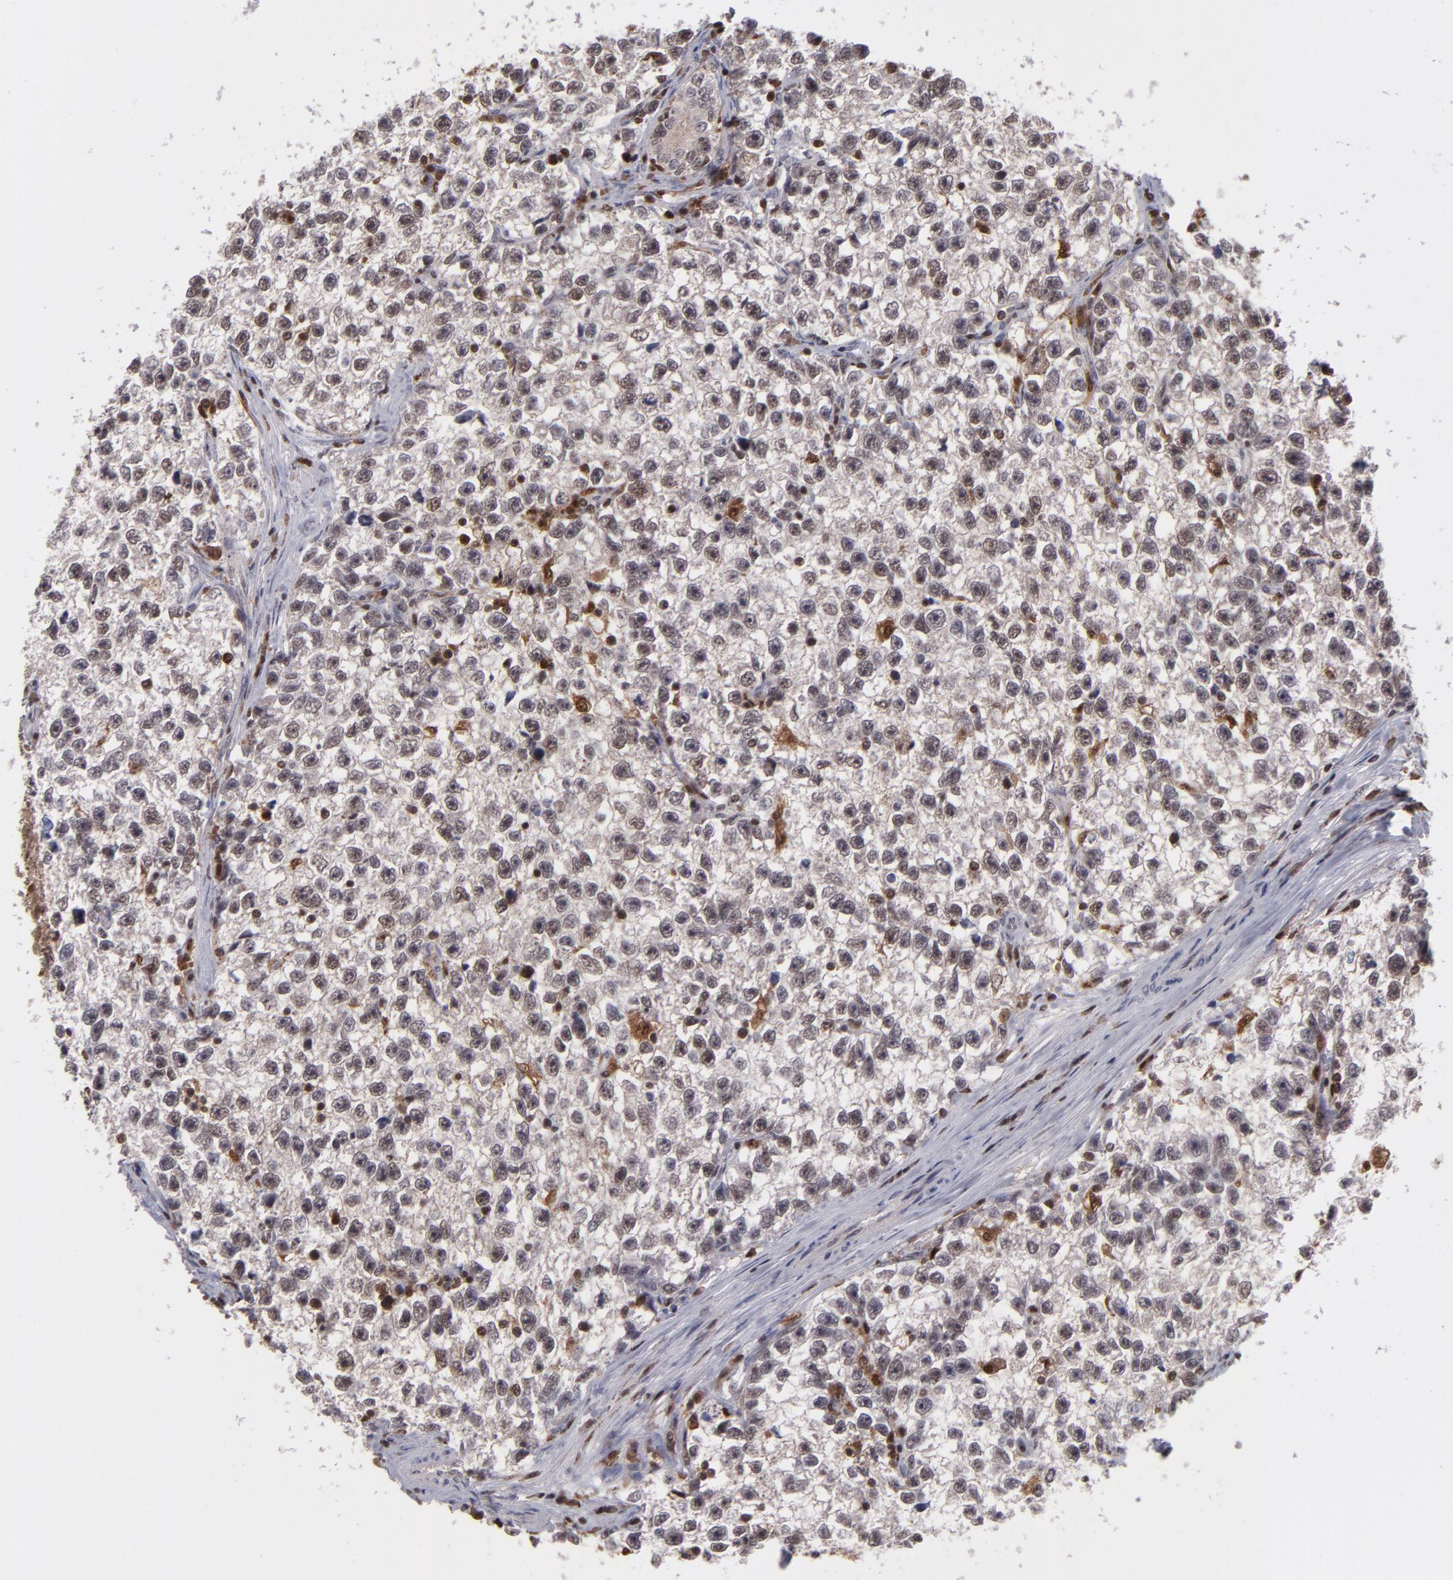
{"staining": {"intensity": "weak", "quantity": ">75%", "location": "cytoplasmic/membranous,nuclear"}, "tissue": "testis cancer", "cell_type": "Tumor cells", "image_type": "cancer", "snomed": [{"axis": "morphology", "description": "Seminoma, NOS"}, {"axis": "morphology", "description": "Carcinoma, Embryonal, NOS"}, {"axis": "topography", "description": "Testis"}], "caption": "A brown stain shows weak cytoplasmic/membranous and nuclear positivity of a protein in testis cancer tumor cells.", "gene": "GRB2", "patient": {"sex": "male", "age": 30}}